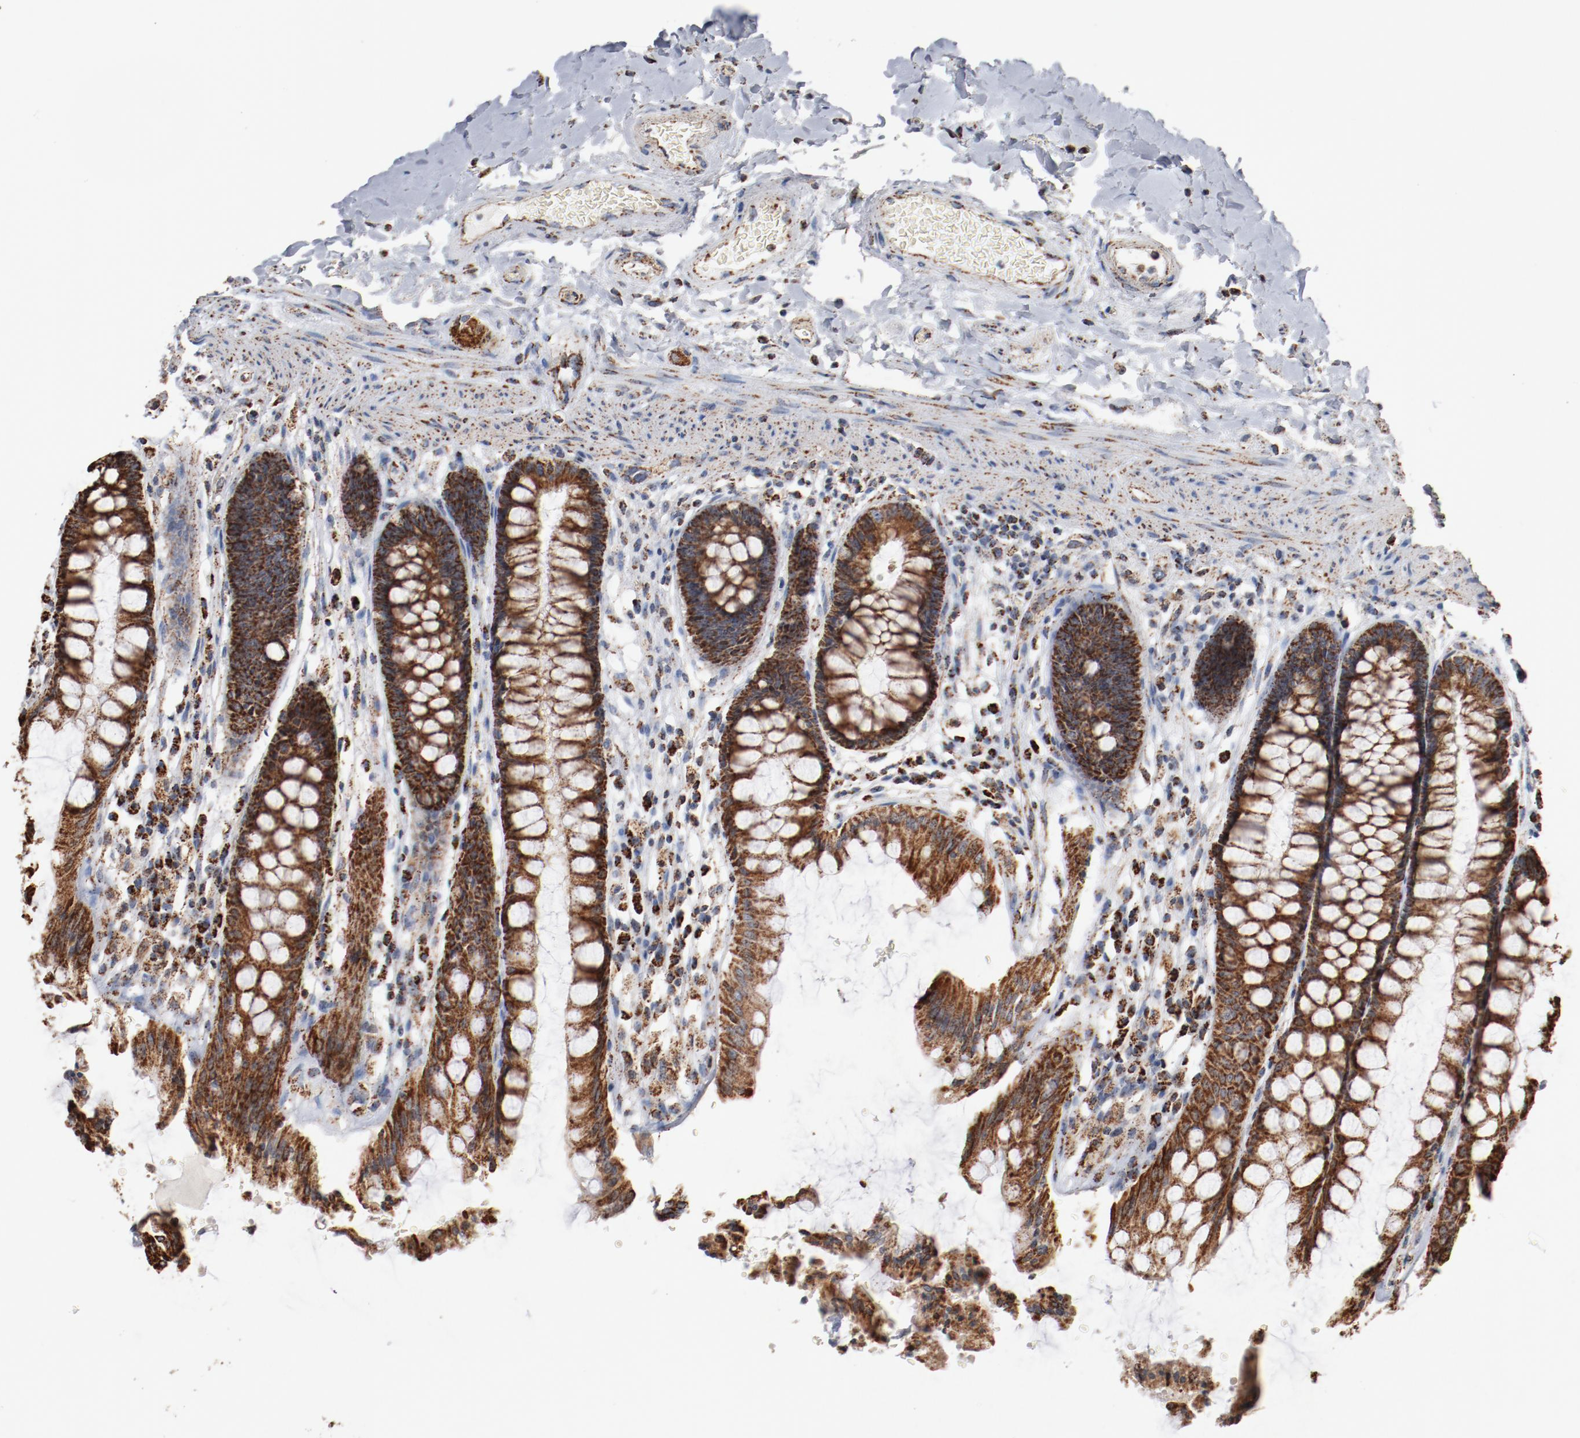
{"staining": {"intensity": "strong", "quantity": ">75%", "location": "cytoplasmic/membranous"}, "tissue": "rectum", "cell_type": "Glandular cells", "image_type": "normal", "snomed": [{"axis": "morphology", "description": "Normal tissue, NOS"}, {"axis": "topography", "description": "Rectum"}], "caption": "Immunohistochemistry (DAB (3,3'-diaminobenzidine)) staining of unremarkable rectum shows strong cytoplasmic/membranous protein positivity in approximately >75% of glandular cells.", "gene": "NDUFS4", "patient": {"sex": "female", "age": 46}}